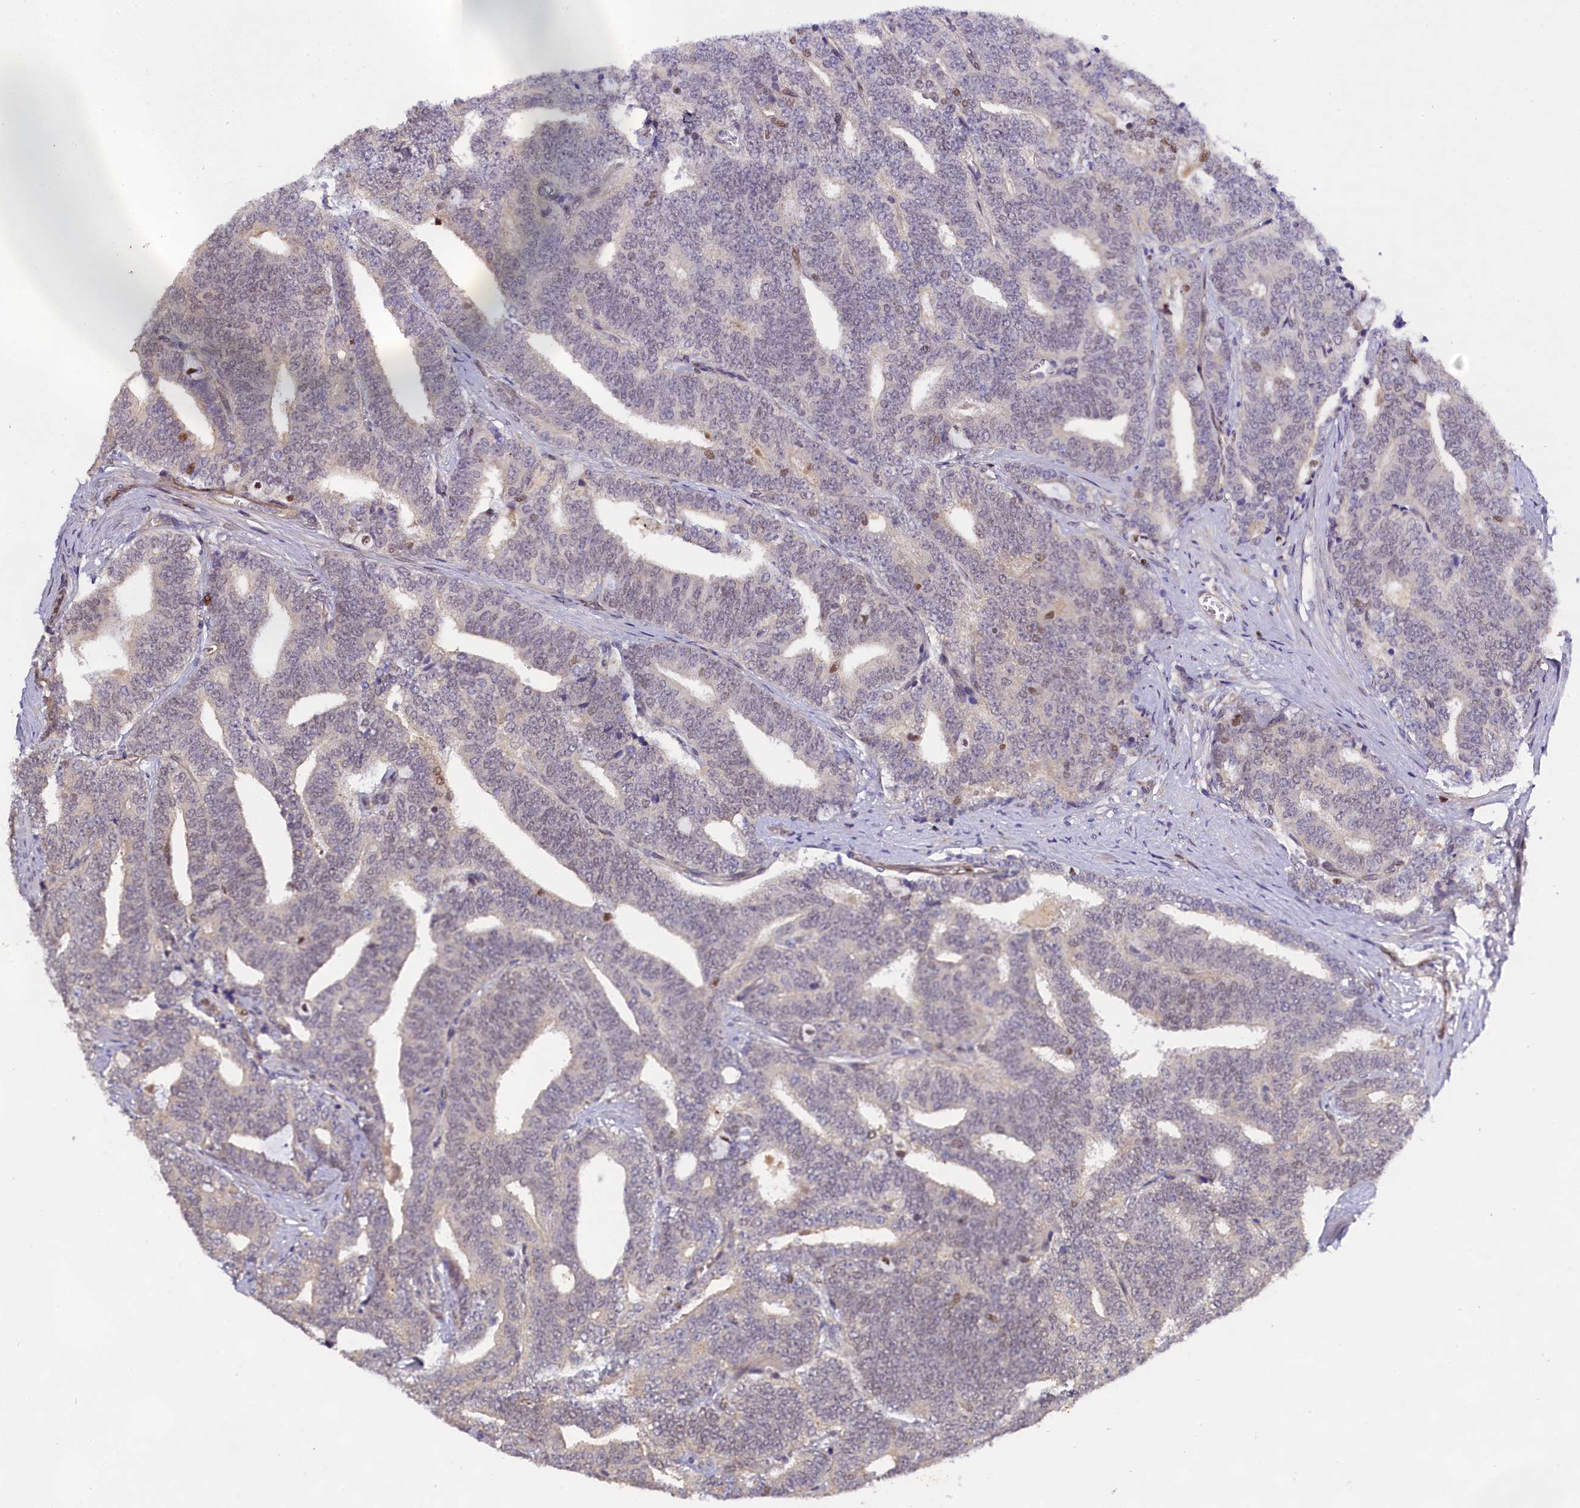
{"staining": {"intensity": "negative", "quantity": "none", "location": "none"}, "tissue": "prostate cancer", "cell_type": "Tumor cells", "image_type": "cancer", "snomed": [{"axis": "morphology", "description": "Adenocarcinoma, High grade"}, {"axis": "topography", "description": "Prostate and seminal vesicle, NOS"}], "caption": "Human prostate adenocarcinoma (high-grade) stained for a protein using IHC demonstrates no expression in tumor cells.", "gene": "SP4", "patient": {"sex": "male", "age": 67}}